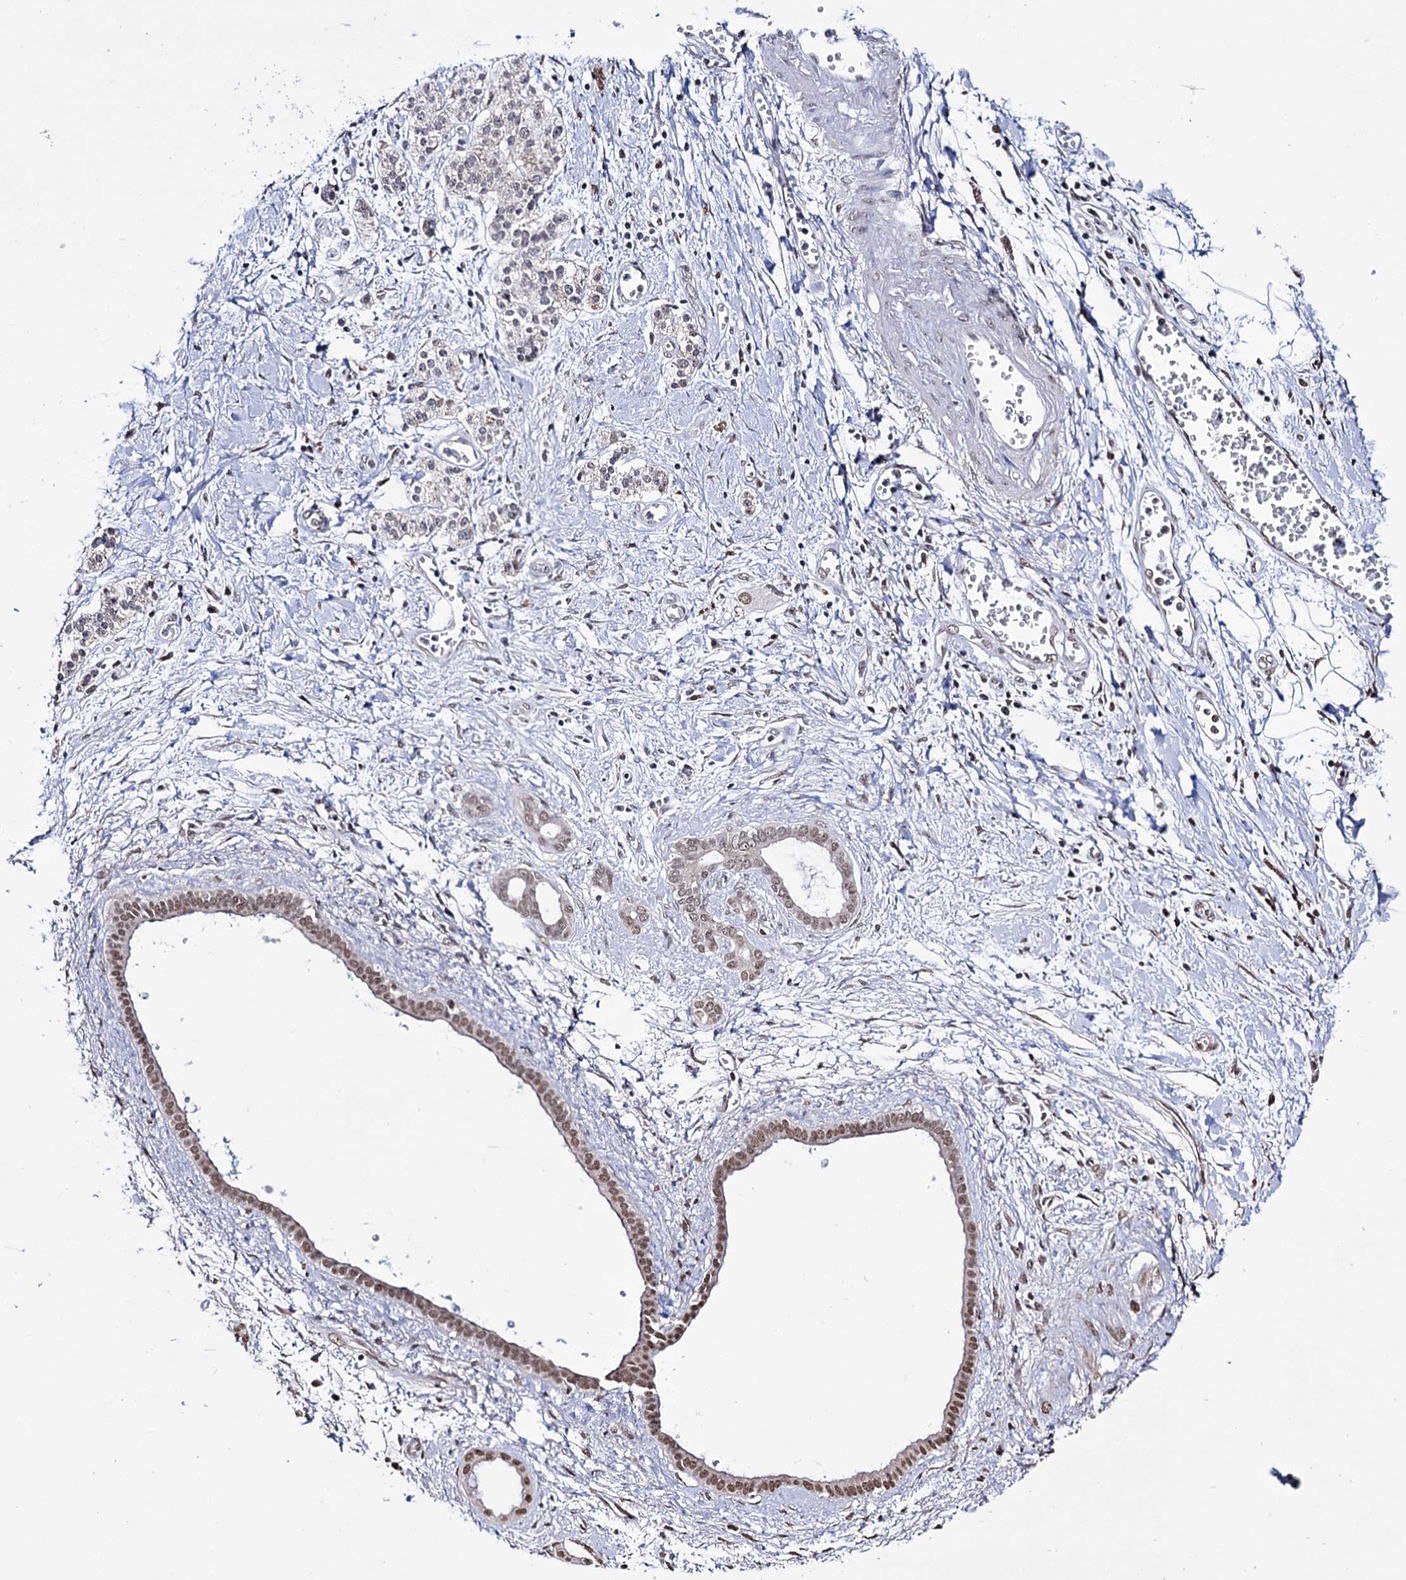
{"staining": {"intensity": "negative", "quantity": "none", "location": "none"}, "tissue": "adipose tissue", "cell_type": "Adipocytes", "image_type": "normal", "snomed": [{"axis": "morphology", "description": "Normal tissue, NOS"}, {"axis": "morphology", "description": "Adenocarcinoma, NOS"}, {"axis": "topography", "description": "Pancreas"}, {"axis": "topography", "description": "Peripheral nerve tissue"}], "caption": "The photomicrograph shows no significant positivity in adipocytes of adipose tissue.", "gene": "ABHD10", "patient": {"sex": "male", "age": 59}}